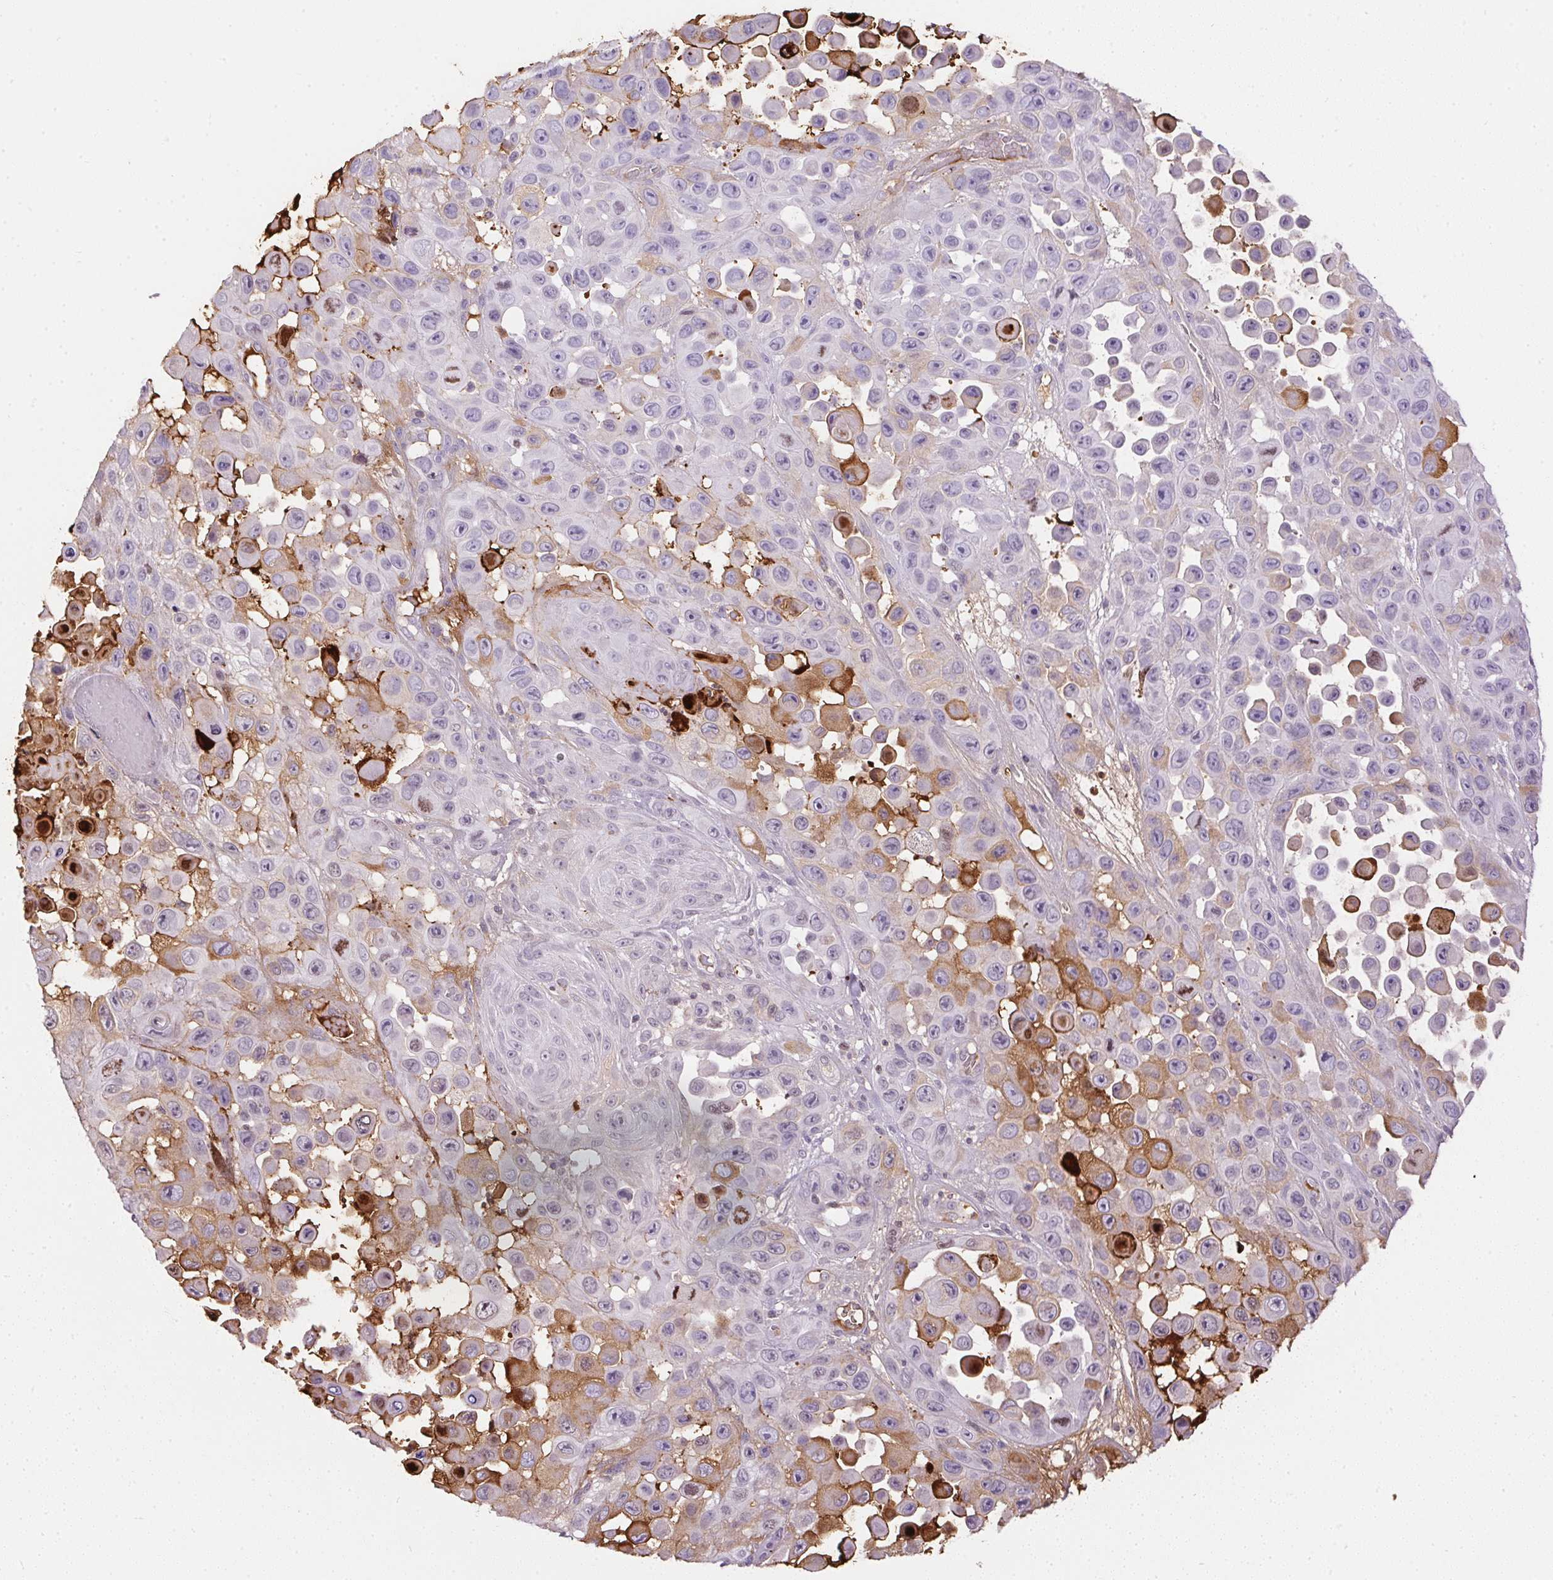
{"staining": {"intensity": "moderate", "quantity": "<25%", "location": "cytoplasmic/membranous,nuclear"}, "tissue": "skin cancer", "cell_type": "Tumor cells", "image_type": "cancer", "snomed": [{"axis": "morphology", "description": "Squamous cell carcinoma, NOS"}, {"axis": "topography", "description": "Skin"}], "caption": "A brown stain shows moderate cytoplasmic/membranous and nuclear expression of a protein in human squamous cell carcinoma (skin) tumor cells. (DAB IHC, brown staining for protein, blue staining for nuclei).", "gene": "ORM1", "patient": {"sex": "male", "age": 81}}